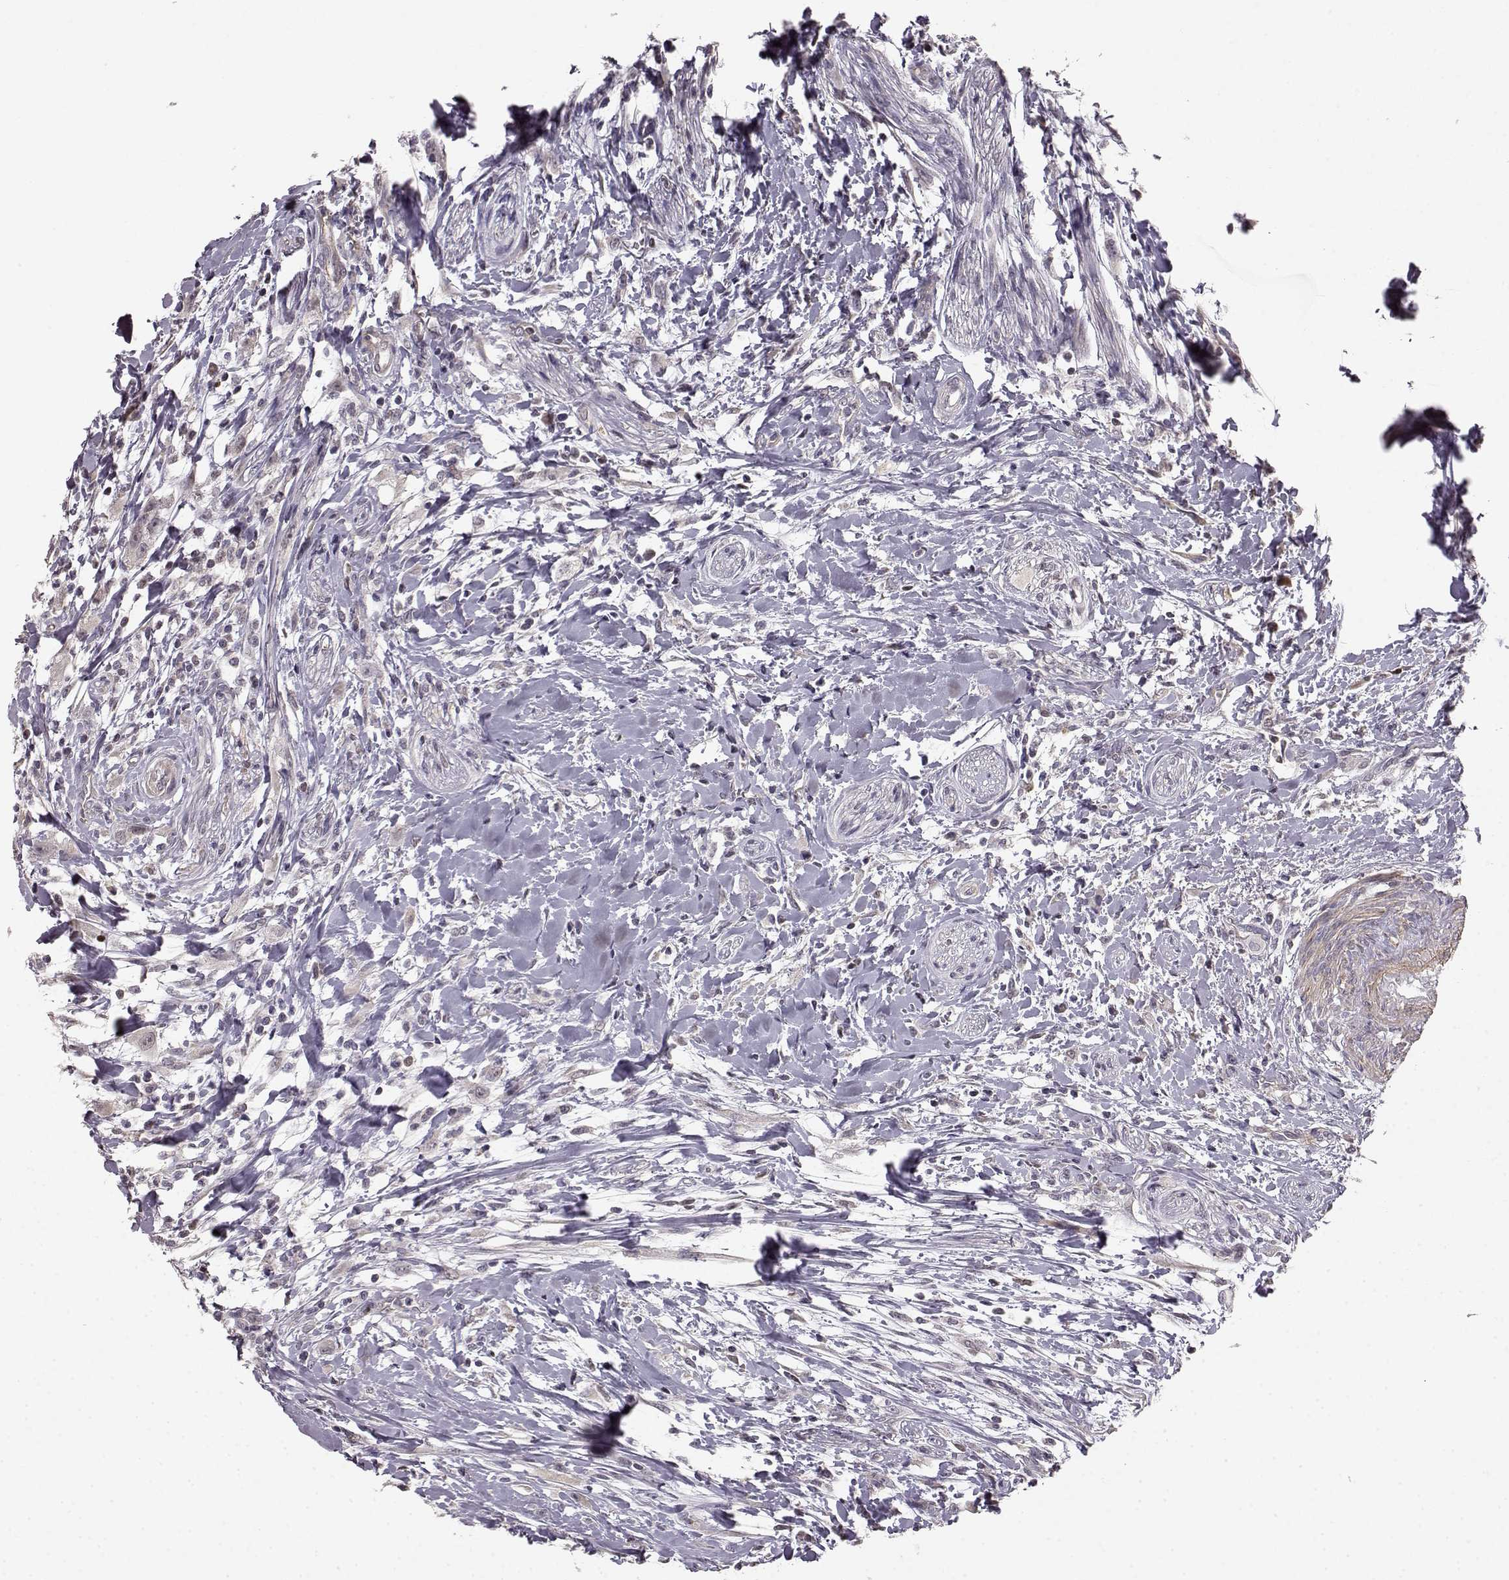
{"staining": {"intensity": "negative", "quantity": "none", "location": "none"}, "tissue": "head and neck cancer", "cell_type": "Tumor cells", "image_type": "cancer", "snomed": [{"axis": "morphology", "description": "Squamous cell carcinoma, NOS"}, {"axis": "morphology", "description": "Squamous cell carcinoma, metastatic, NOS"}, {"axis": "topography", "description": "Oral tissue"}, {"axis": "topography", "description": "Head-Neck"}], "caption": "Metastatic squamous cell carcinoma (head and neck) was stained to show a protein in brown. There is no significant expression in tumor cells. Brightfield microscopy of immunohistochemistry stained with DAB (brown) and hematoxylin (blue), captured at high magnification.", "gene": "BACH2", "patient": {"sex": "female", "age": 85}}